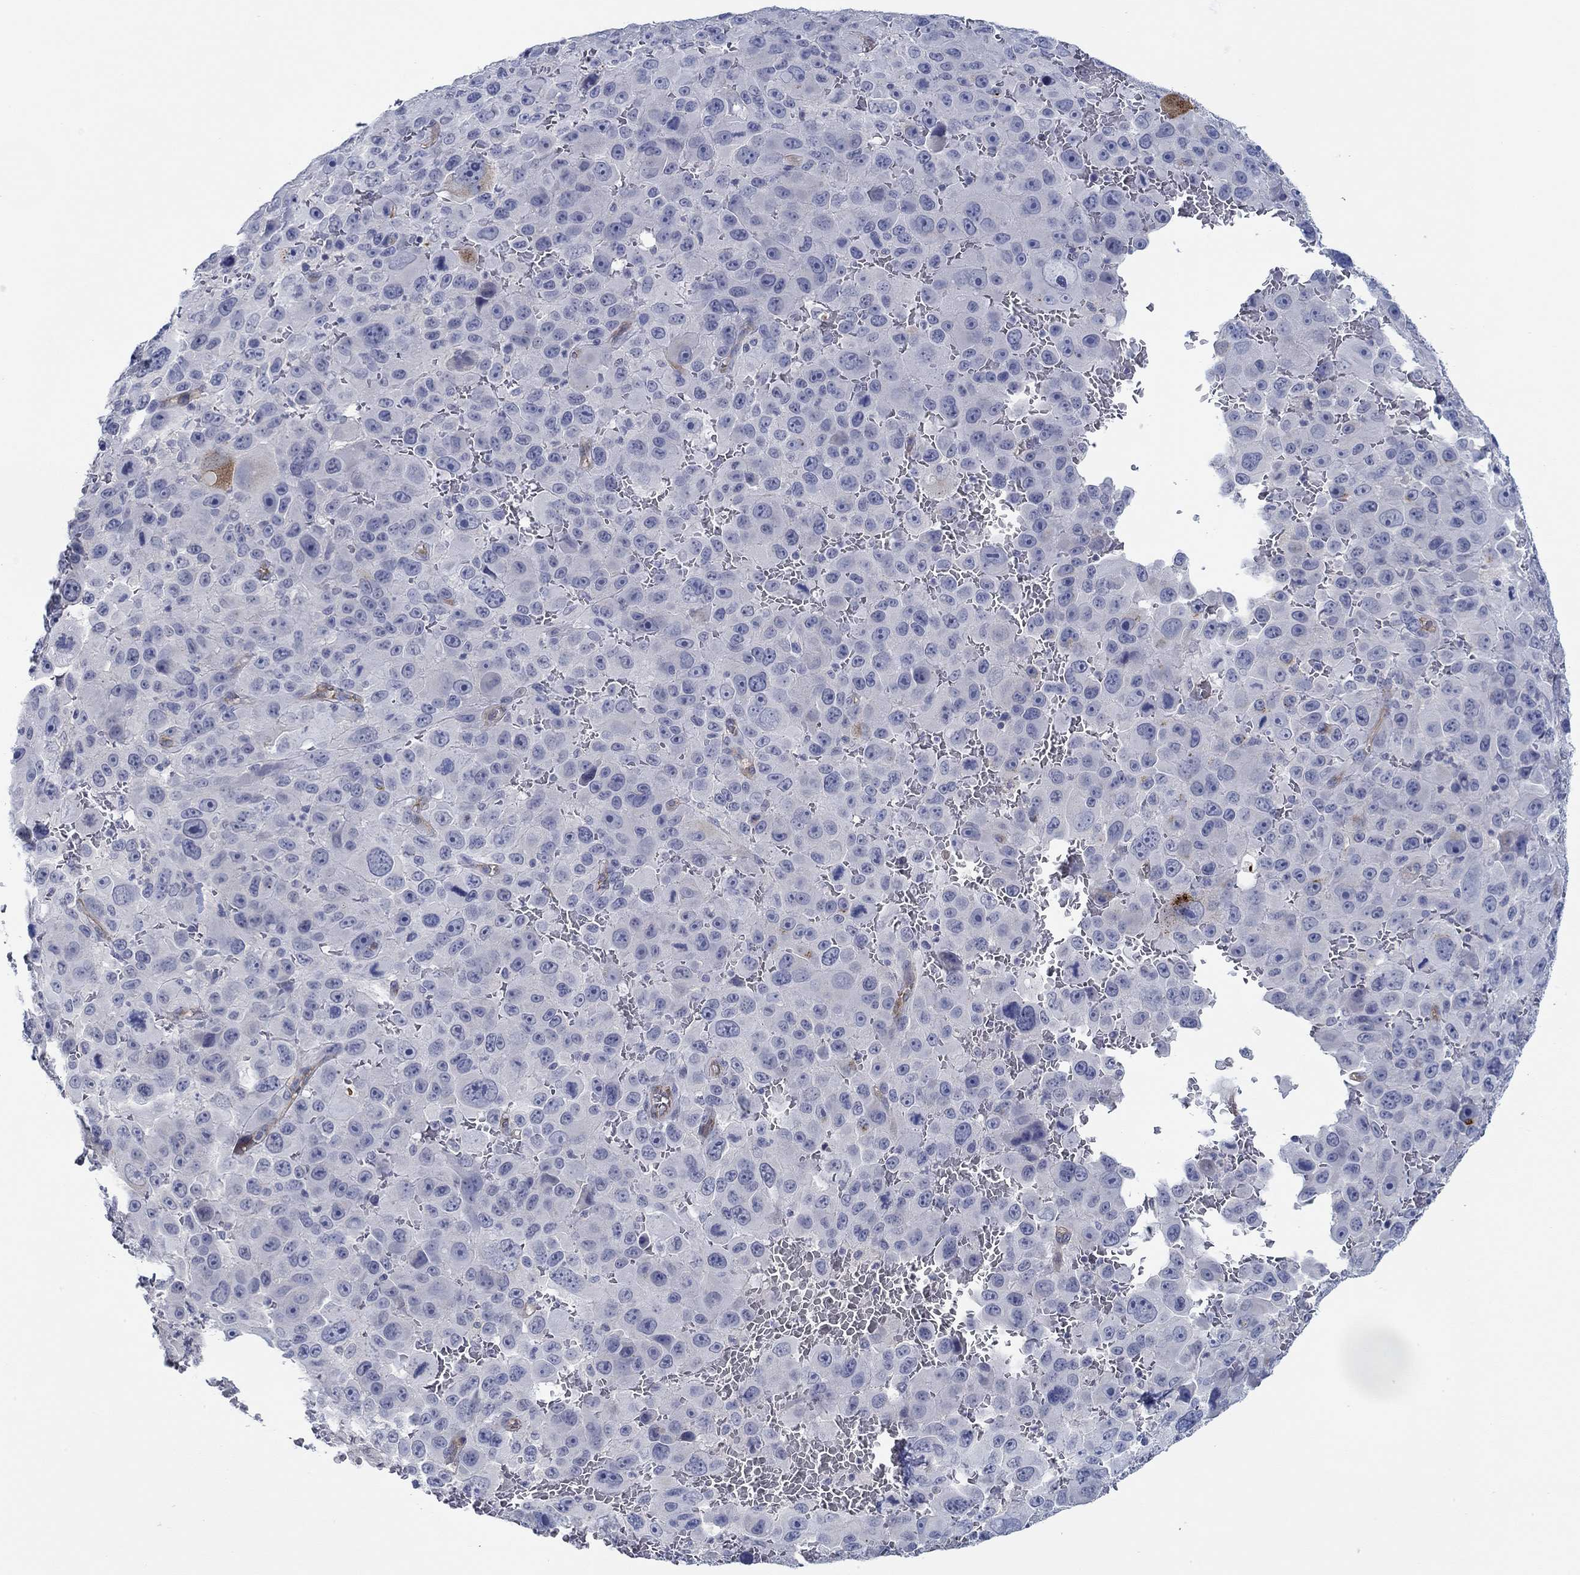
{"staining": {"intensity": "negative", "quantity": "none", "location": "none"}, "tissue": "melanoma", "cell_type": "Tumor cells", "image_type": "cancer", "snomed": [{"axis": "morphology", "description": "Malignant melanoma, NOS"}, {"axis": "topography", "description": "Skin"}], "caption": "Image shows no protein staining in tumor cells of malignant melanoma tissue.", "gene": "GJA5", "patient": {"sex": "female", "age": 91}}